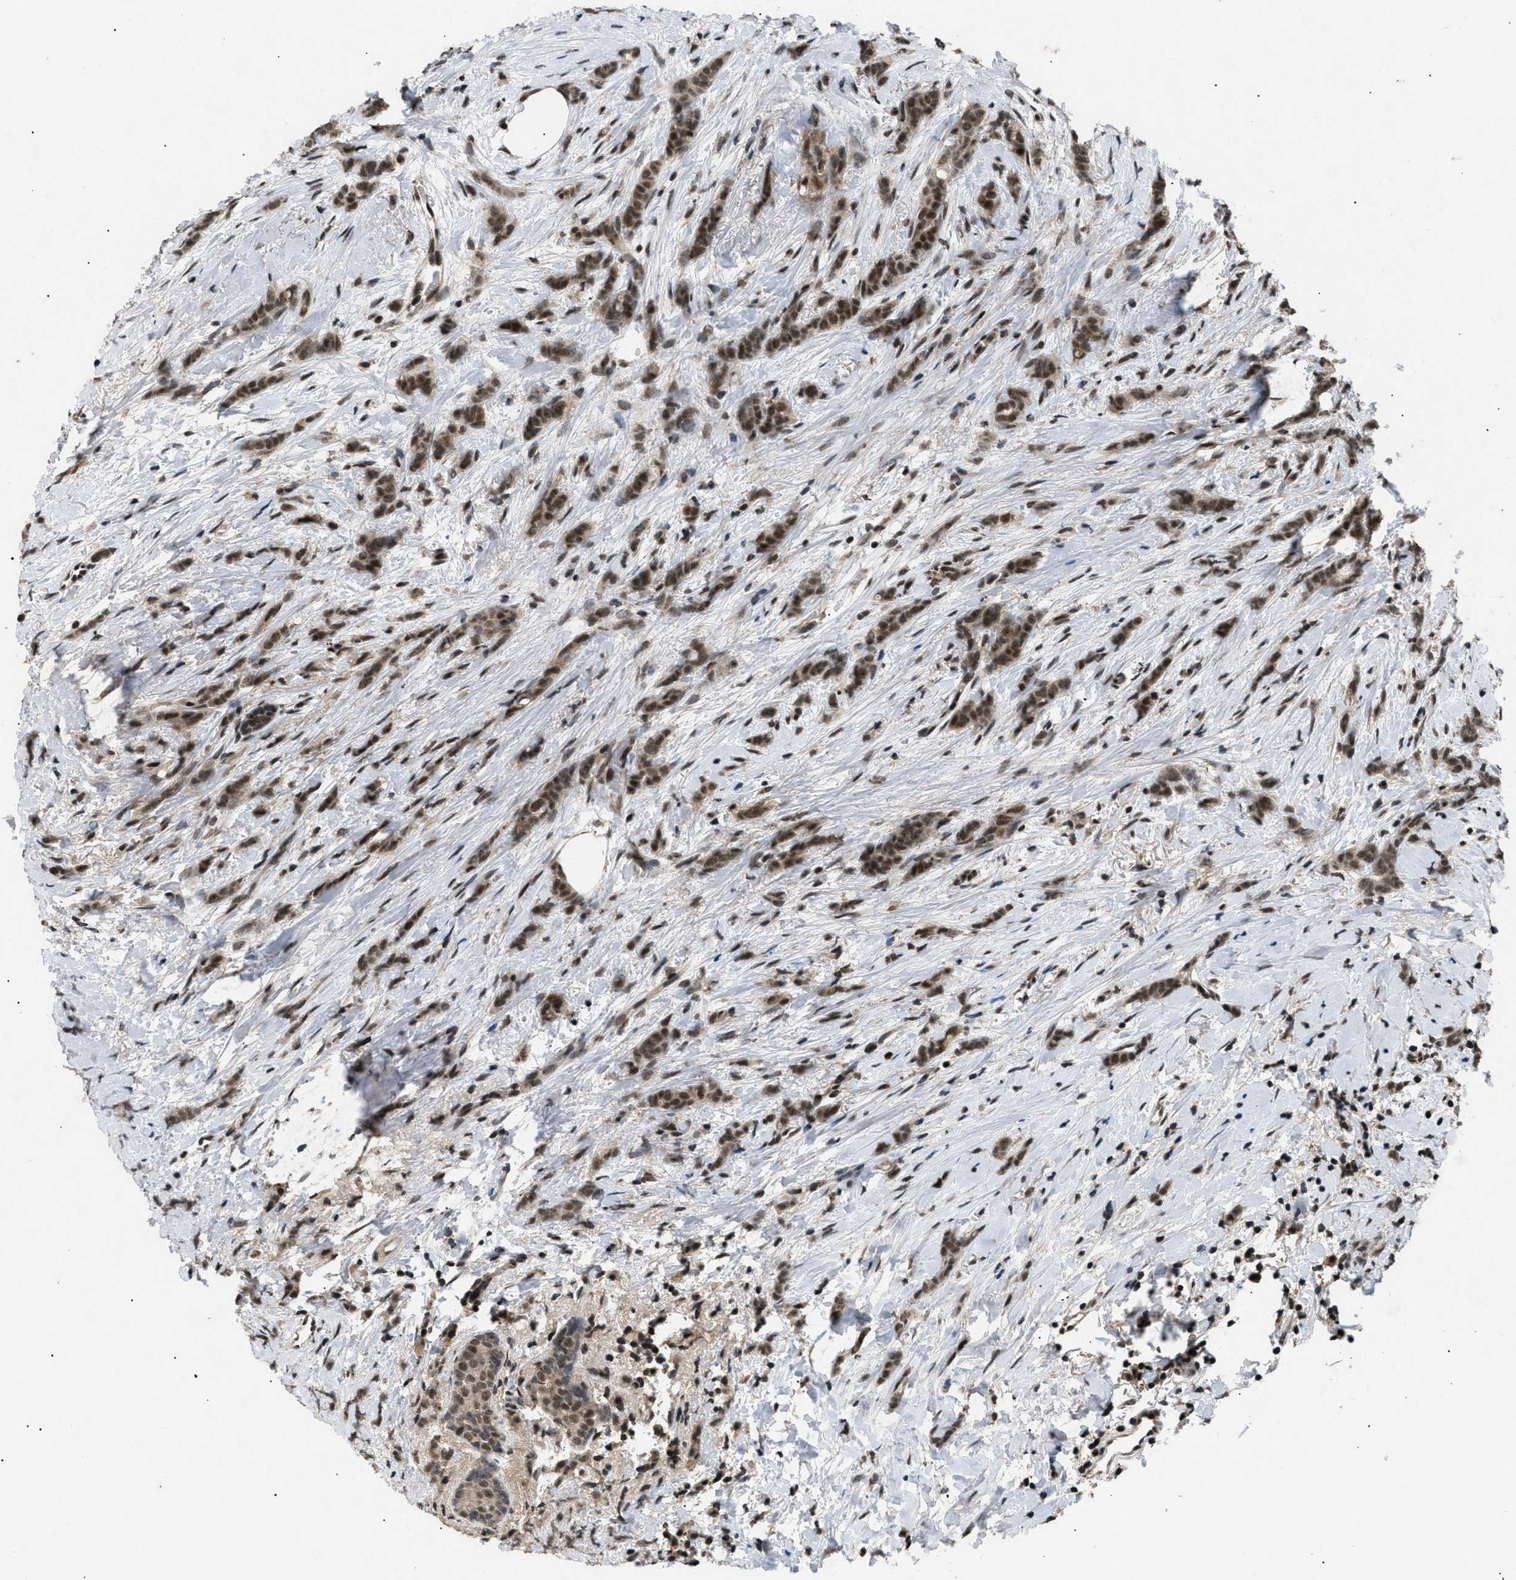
{"staining": {"intensity": "moderate", "quantity": ">75%", "location": "nuclear"}, "tissue": "breast cancer", "cell_type": "Tumor cells", "image_type": "cancer", "snomed": [{"axis": "morphology", "description": "Lobular carcinoma, in situ"}, {"axis": "morphology", "description": "Lobular carcinoma"}, {"axis": "topography", "description": "Breast"}], "caption": "Lobular carcinoma (breast) stained for a protein demonstrates moderate nuclear positivity in tumor cells.", "gene": "RBM5", "patient": {"sex": "female", "age": 41}}